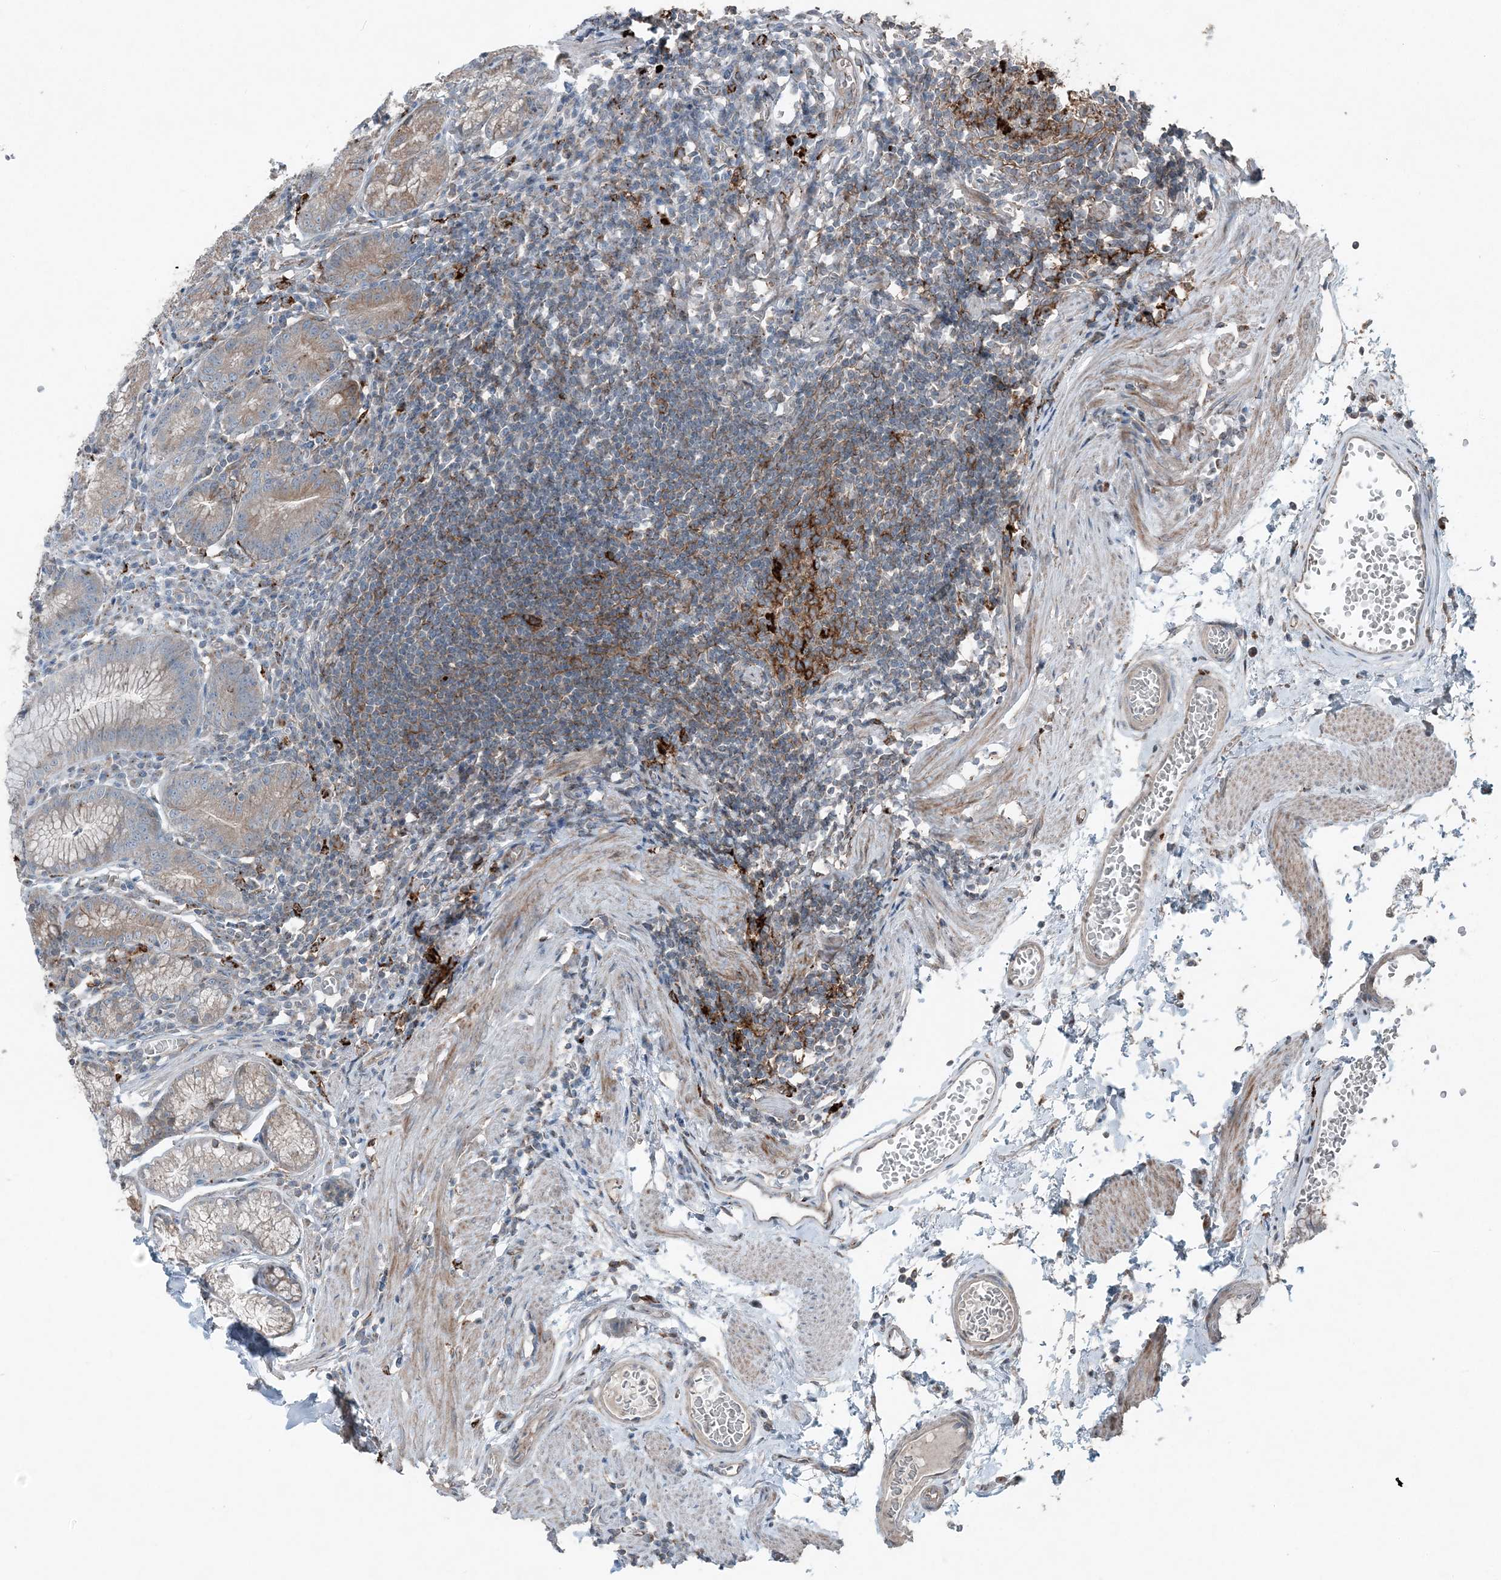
{"staining": {"intensity": "strong", "quantity": "<25%", "location": "cytoplasmic/membranous"}, "tissue": "stomach", "cell_type": "Glandular cells", "image_type": "normal", "snomed": [{"axis": "morphology", "description": "Normal tissue, NOS"}, {"axis": "topography", "description": "Stomach"}], "caption": "Protein staining by immunohistochemistry reveals strong cytoplasmic/membranous staining in about <25% of glandular cells in normal stomach.", "gene": "KY", "patient": {"sex": "male", "age": 55}}